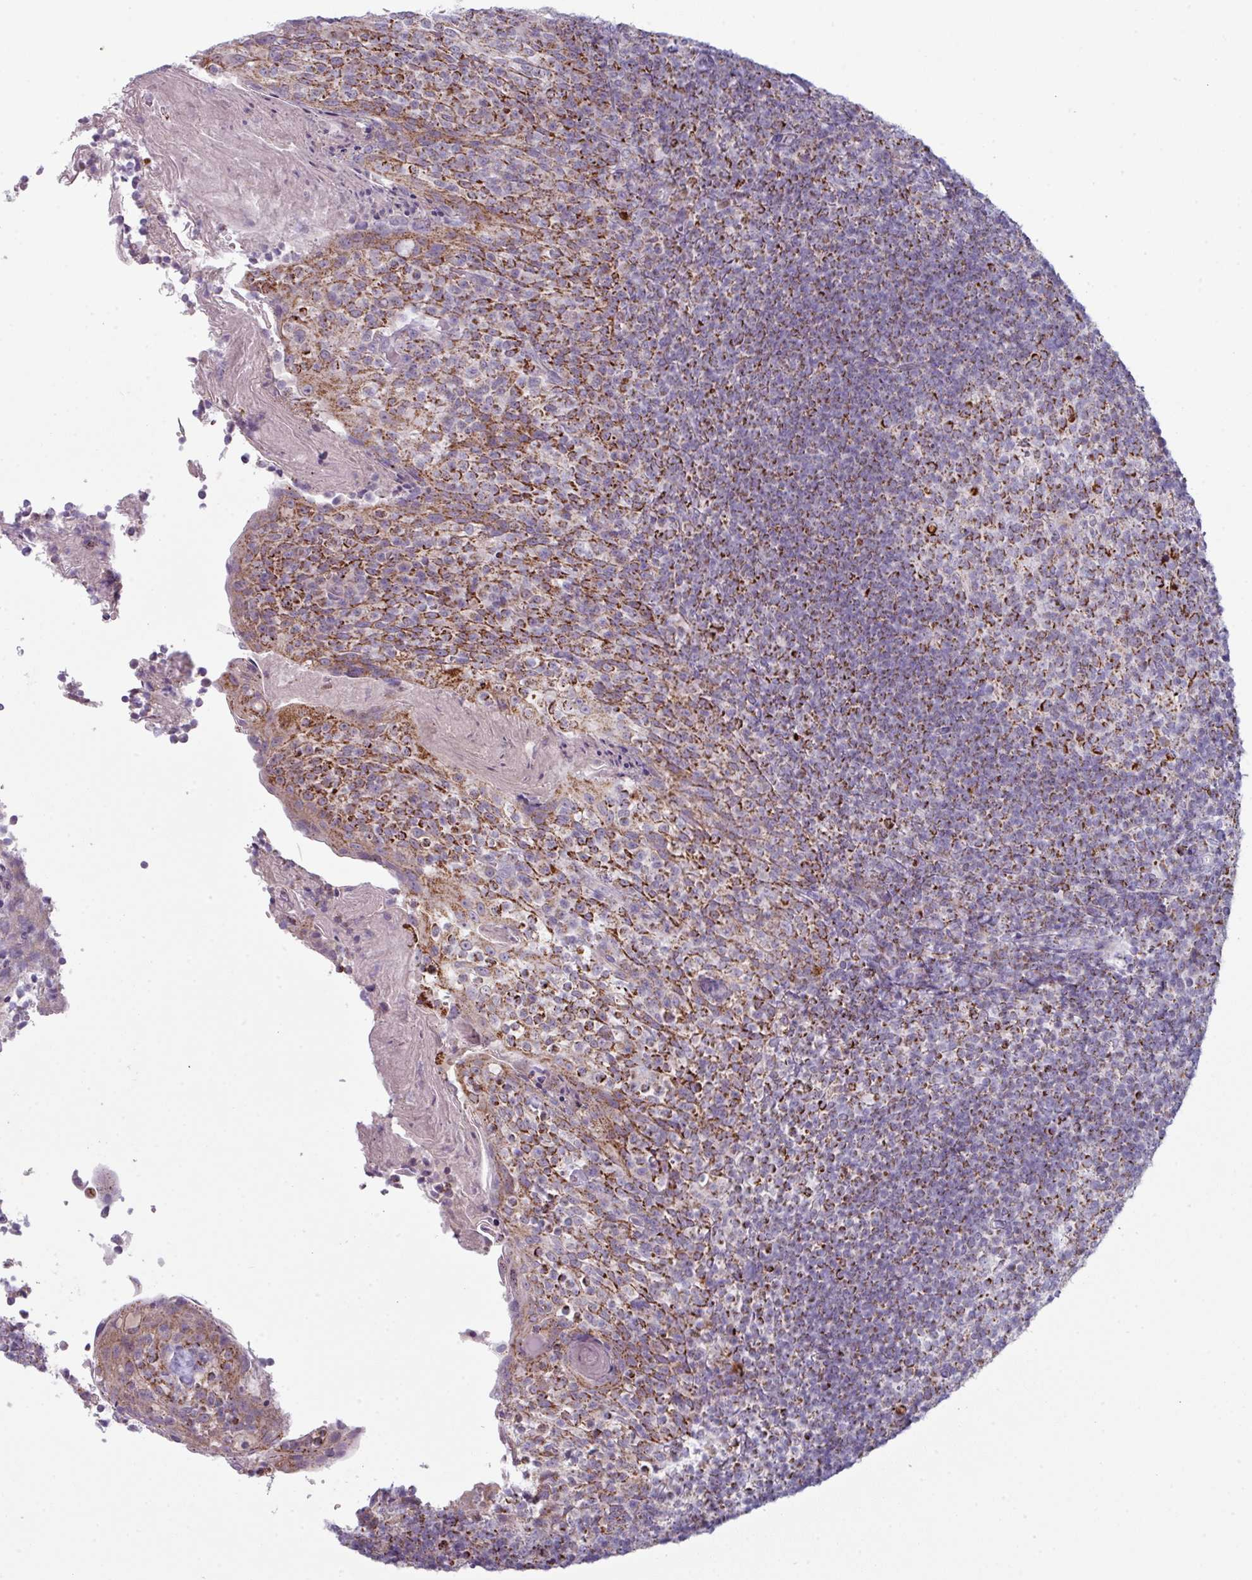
{"staining": {"intensity": "strong", "quantity": ">75%", "location": "cytoplasmic/membranous"}, "tissue": "tonsil", "cell_type": "Germinal center cells", "image_type": "normal", "snomed": [{"axis": "morphology", "description": "Normal tissue, NOS"}, {"axis": "topography", "description": "Tonsil"}], "caption": "Tonsil stained with a protein marker reveals strong staining in germinal center cells.", "gene": "ZNF615", "patient": {"sex": "female", "age": 10}}